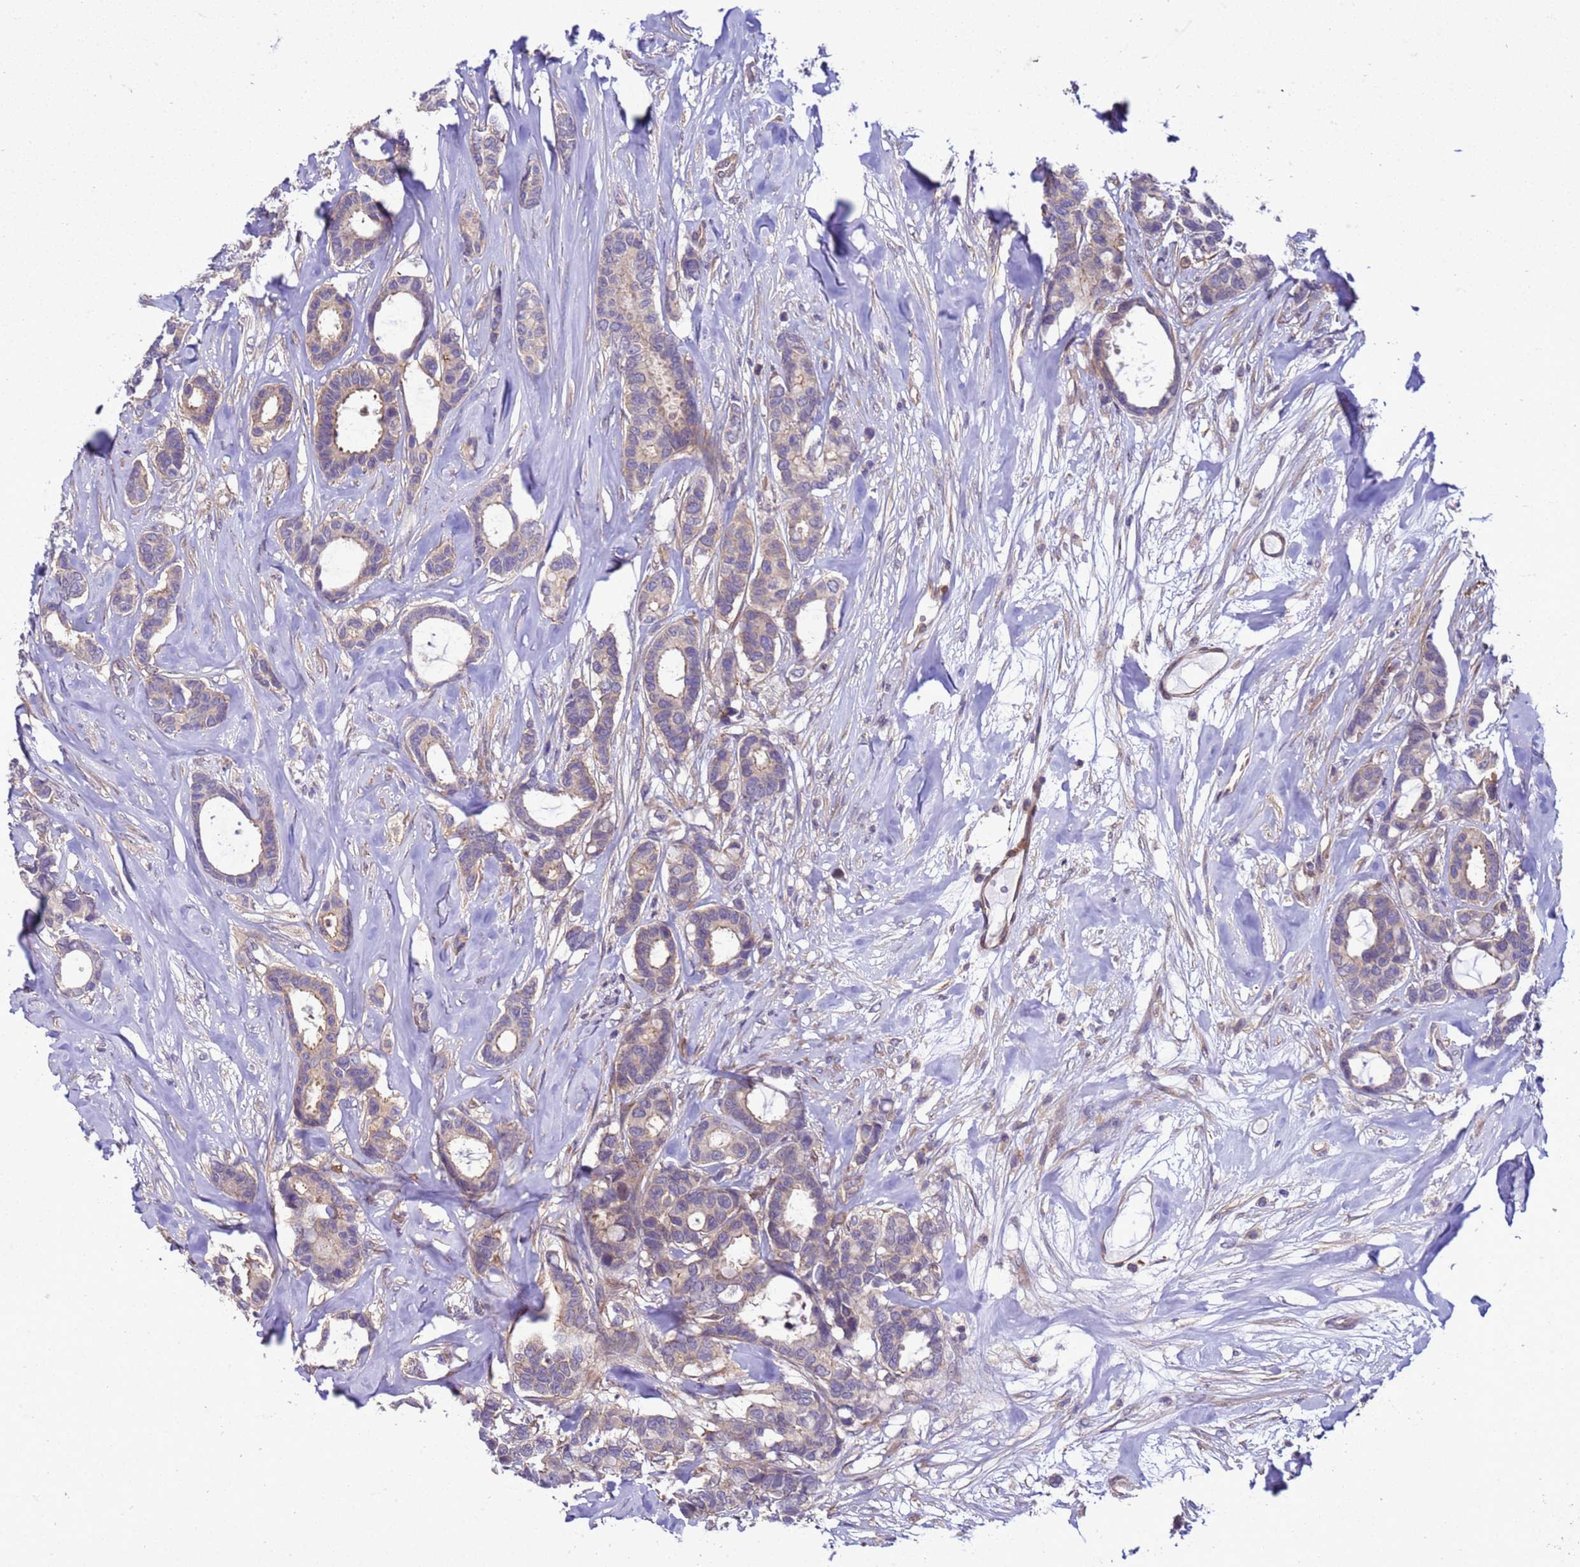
{"staining": {"intensity": "weak", "quantity": "<25%", "location": "cytoplasmic/membranous"}, "tissue": "breast cancer", "cell_type": "Tumor cells", "image_type": "cancer", "snomed": [{"axis": "morphology", "description": "Duct carcinoma"}, {"axis": "topography", "description": "Breast"}], "caption": "The IHC image has no significant positivity in tumor cells of invasive ductal carcinoma (breast) tissue. (Stains: DAB immunohistochemistry with hematoxylin counter stain, Microscopy: brightfield microscopy at high magnification).", "gene": "GEN1", "patient": {"sex": "female", "age": 87}}